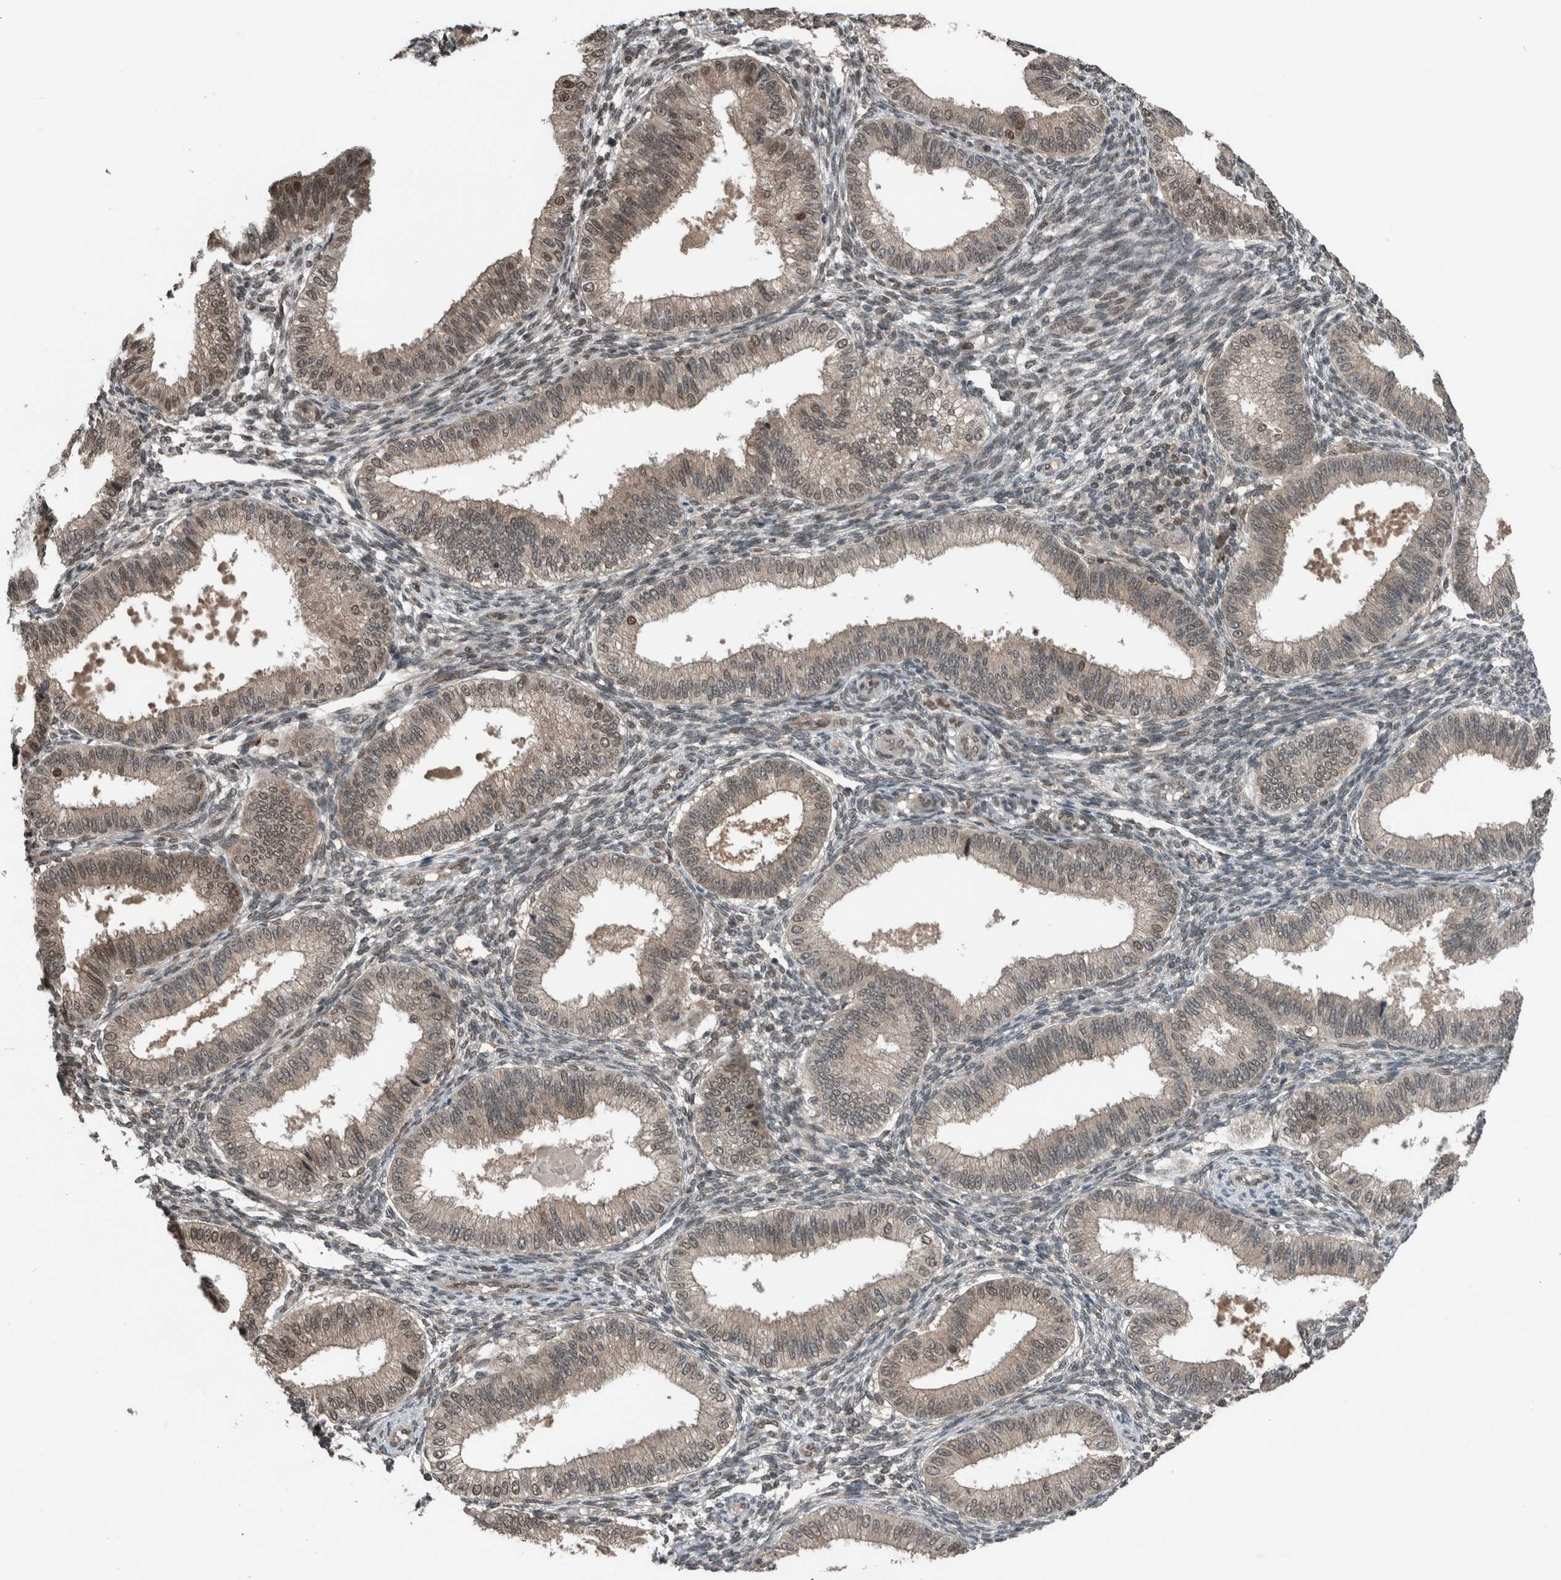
{"staining": {"intensity": "weak", "quantity": "<25%", "location": "nuclear"}, "tissue": "endometrium", "cell_type": "Cells in endometrial stroma", "image_type": "normal", "snomed": [{"axis": "morphology", "description": "Normal tissue, NOS"}, {"axis": "topography", "description": "Endometrium"}], "caption": "High power microscopy micrograph of an IHC photomicrograph of normal endometrium, revealing no significant positivity in cells in endometrial stroma.", "gene": "SPAG7", "patient": {"sex": "female", "age": 39}}